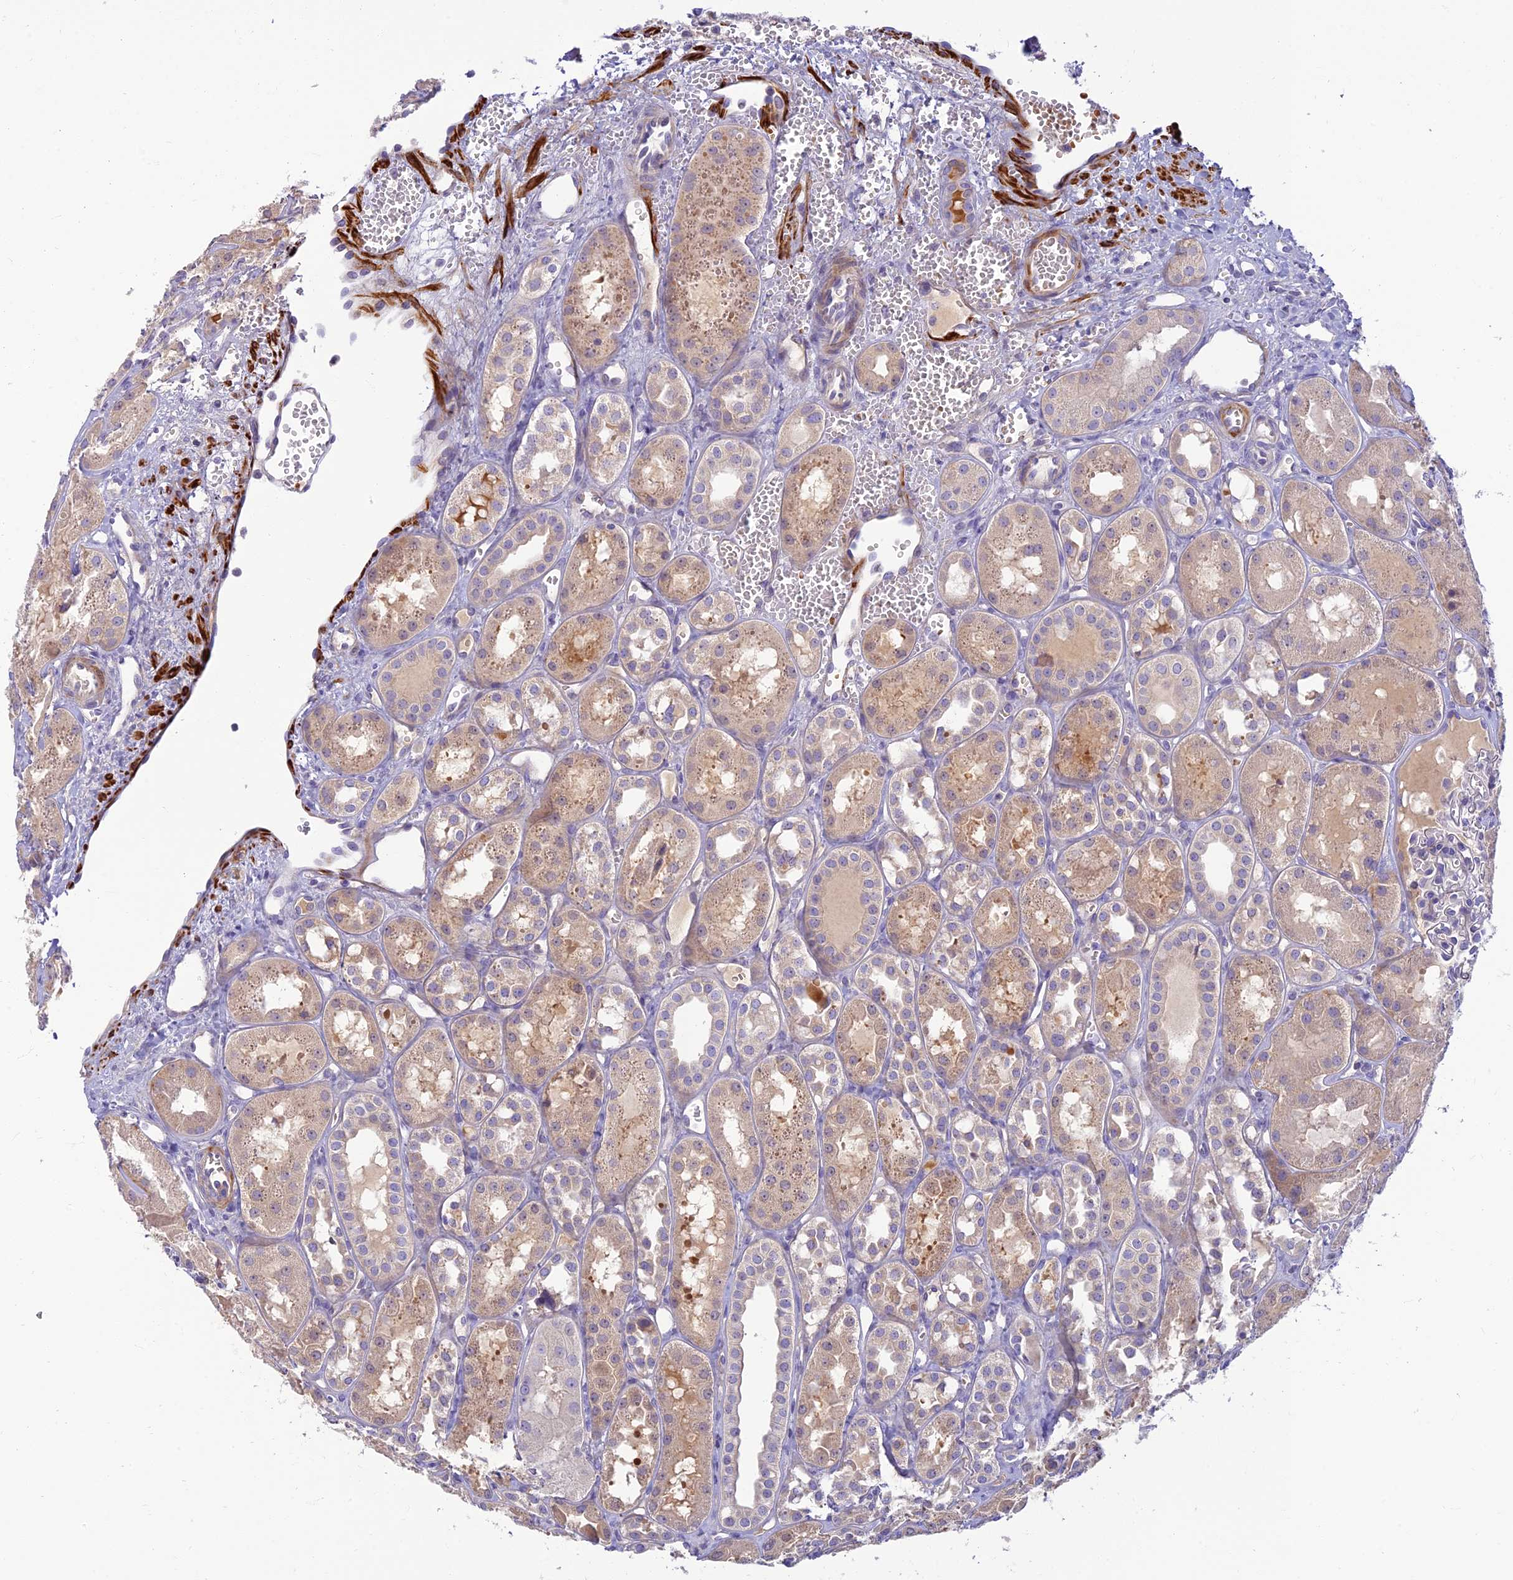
{"staining": {"intensity": "negative", "quantity": "none", "location": "none"}, "tissue": "kidney", "cell_type": "Cells in glomeruli", "image_type": "normal", "snomed": [{"axis": "morphology", "description": "Normal tissue, NOS"}, {"axis": "topography", "description": "Kidney"}], "caption": "Immunohistochemistry (IHC) image of unremarkable human kidney stained for a protein (brown), which displays no staining in cells in glomeruli.", "gene": "CLIP4", "patient": {"sex": "male", "age": 16}}